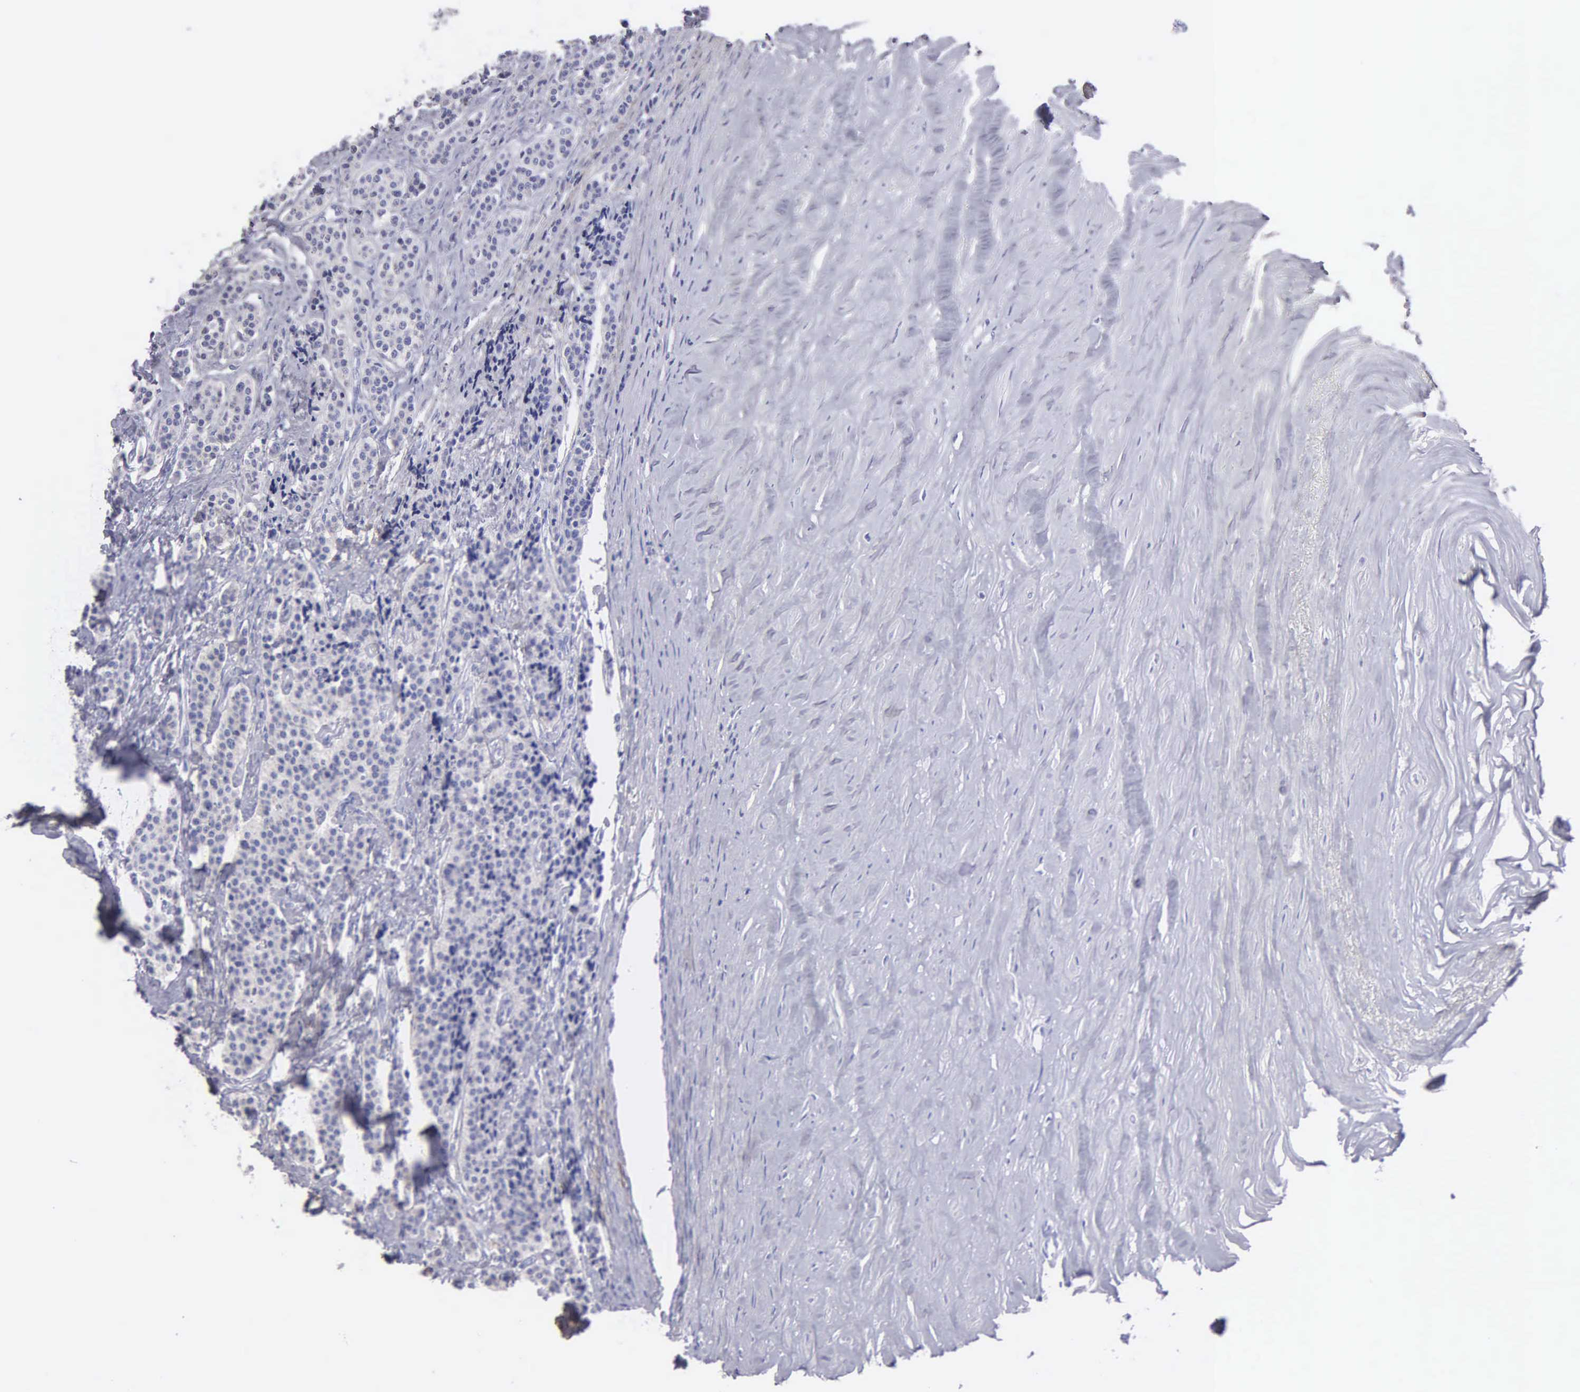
{"staining": {"intensity": "negative", "quantity": "none", "location": "none"}, "tissue": "carcinoid", "cell_type": "Tumor cells", "image_type": "cancer", "snomed": [{"axis": "morphology", "description": "Carcinoid, malignant, NOS"}, {"axis": "topography", "description": "Small intestine"}], "caption": "The image demonstrates no staining of tumor cells in malignant carcinoid.", "gene": "FBLN5", "patient": {"sex": "male", "age": 63}}